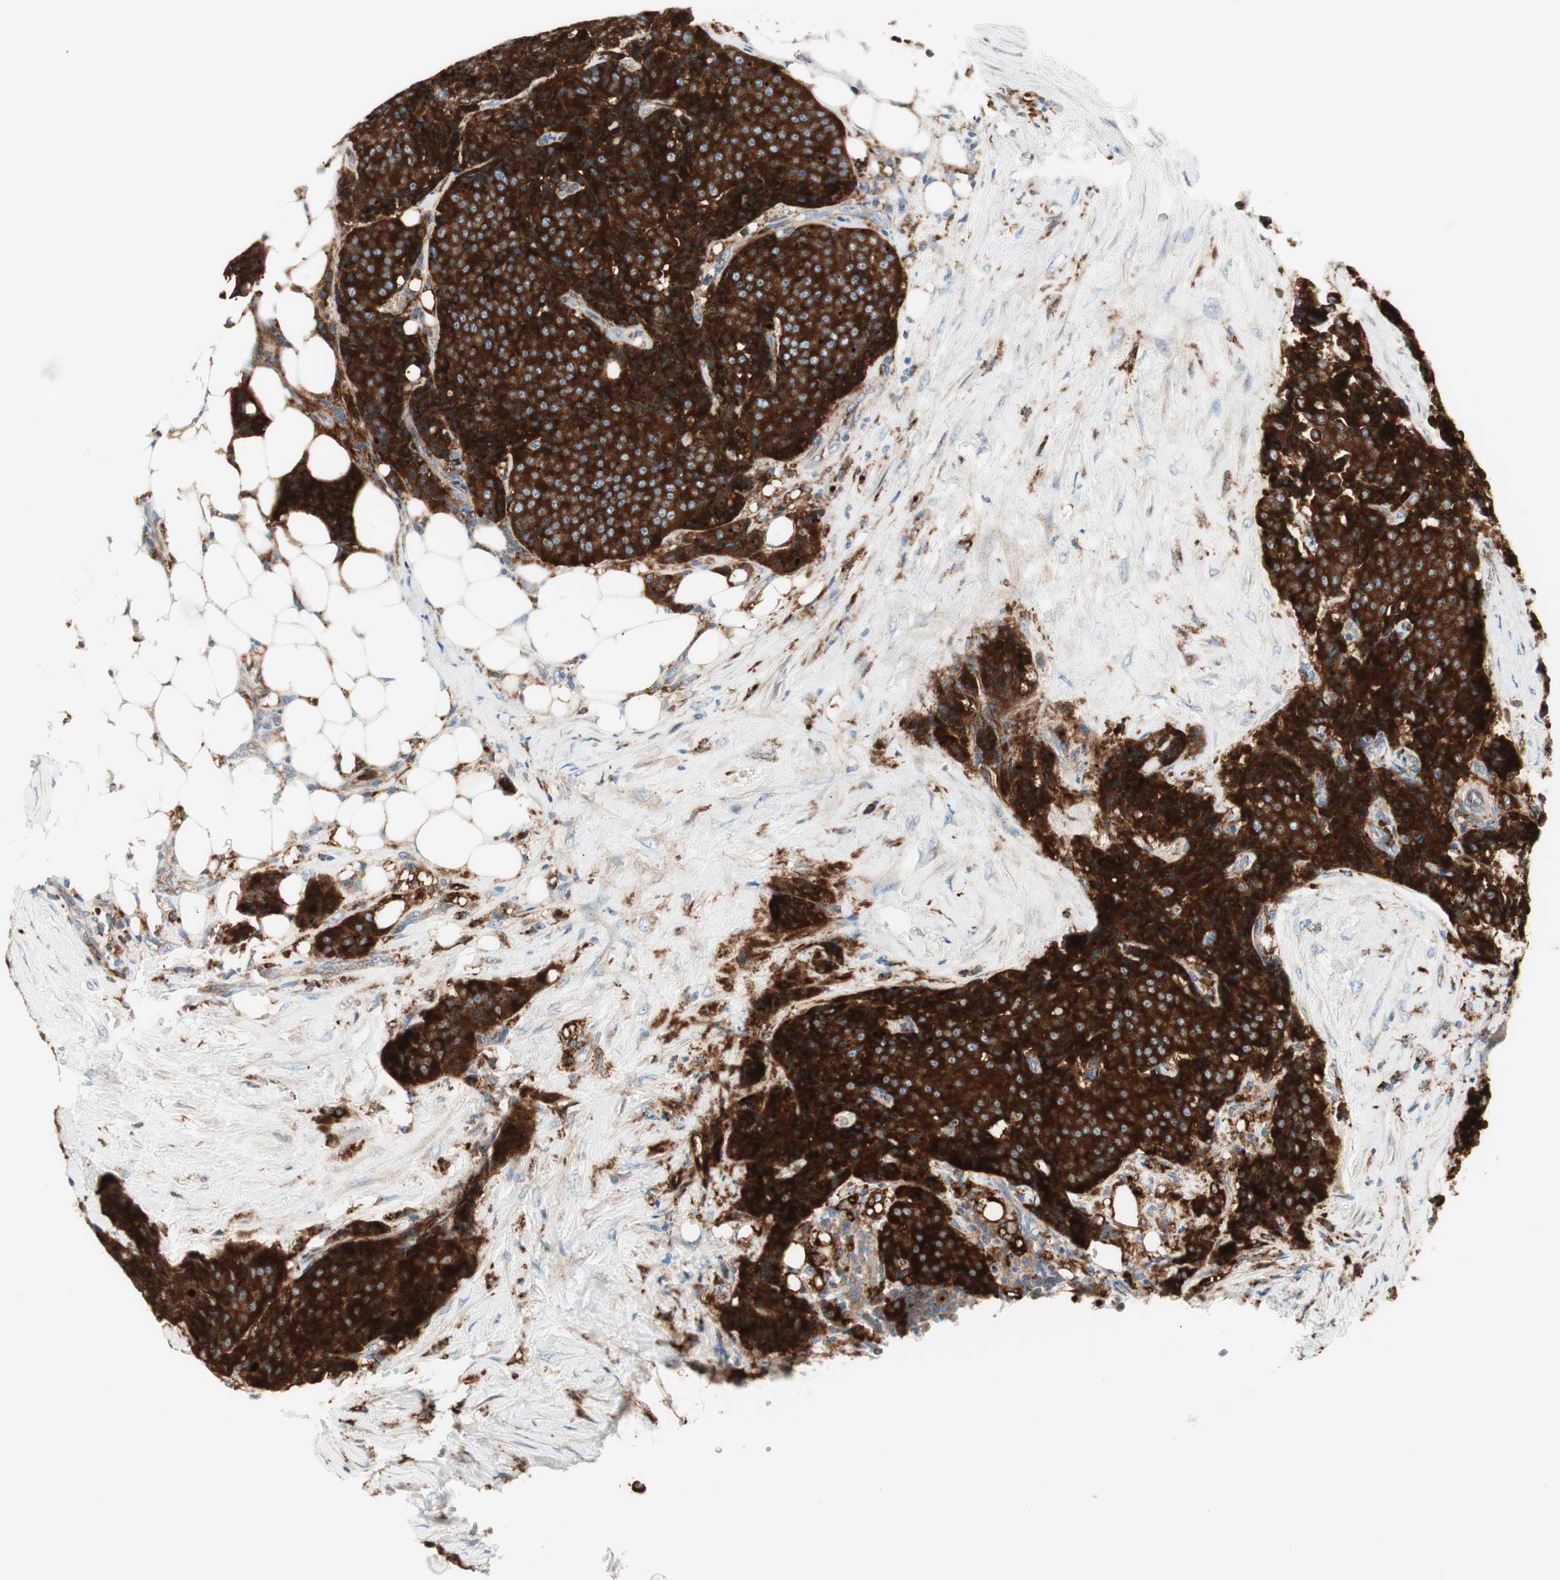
{"staining": {"intensity": "strong", "quantity": ">75%", "location": "cytoplasmic/membranous"}, "tissue": "carcinoid", "cell_type": "Tumor cells", "image_type": "cancer", "snomed": [{"axis": "morphology", "description": "Carcinoid, malignant, NOS"}, {"axis": "topography", "description": "Colon"}], "caption": "The photomicrograph displays immunohistochemical staining of malignant carcinoid. There is strong cytoplasmic/membranous expression is identified in approximately >75% of tumor cells.", "gene": "ATP6V1G1", "patient": {"sex": "female", "age": 61}}